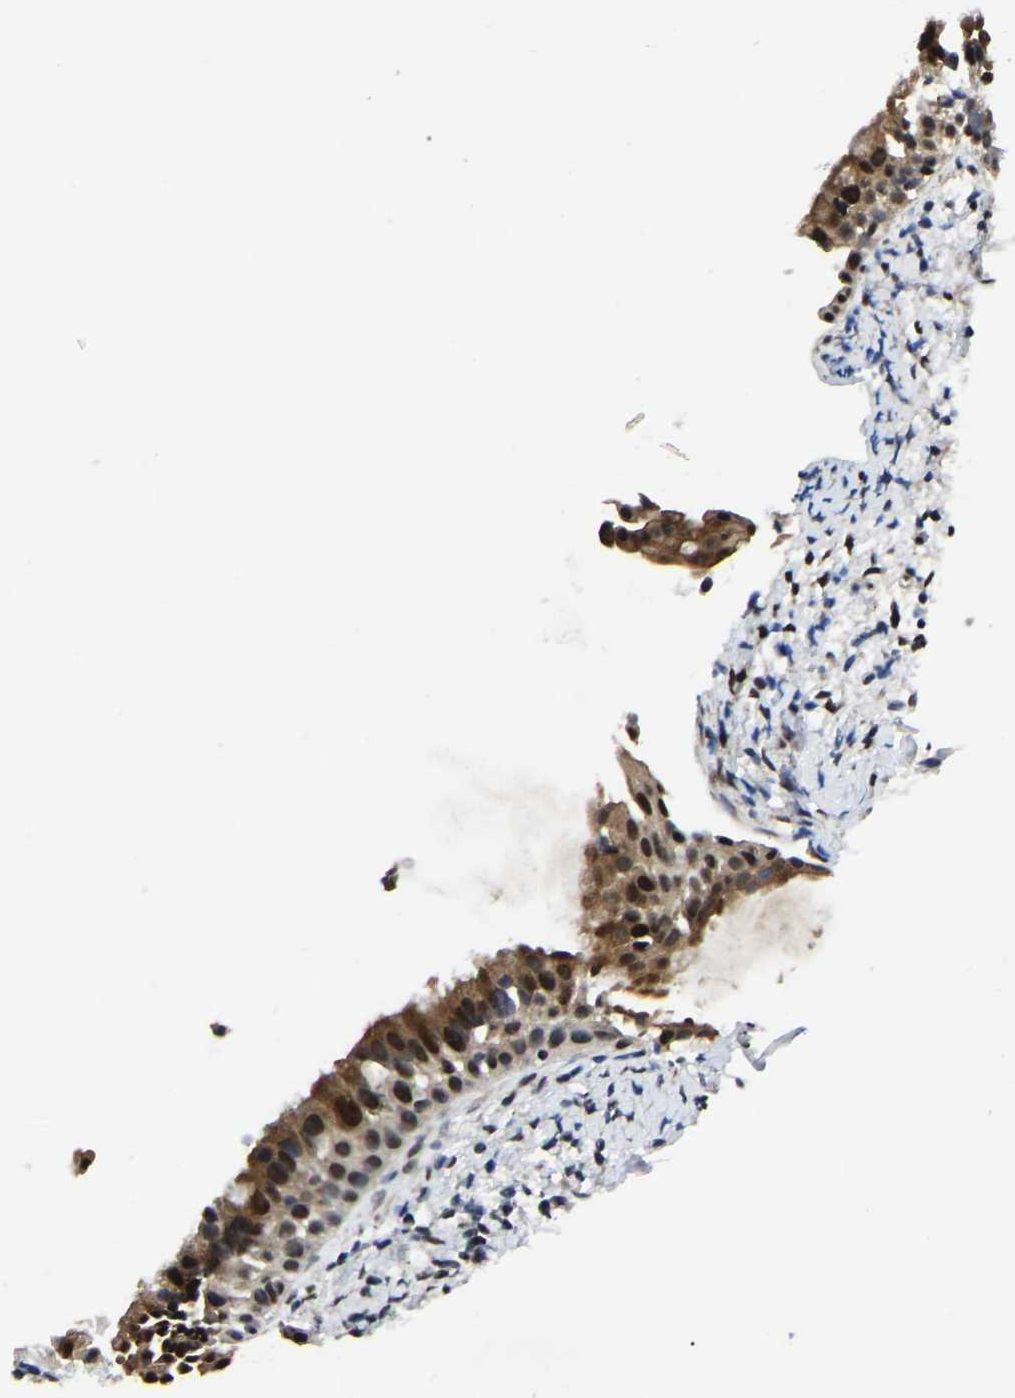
{"staining": {"intensity": "strong", "quantity": ">75%", "location": "cytoplasmic/membranous,nuclear"}, "tissue": "nasopharynx", "cell_type": "Respiratory epithelial cells", "image_type": "normal", "snomed": [{"axis": "morphology", "description": "Normal tissue, NOS"}, {"axis": "topography", "description": "Nasopharynx"}], "caption": "Approximately >75% of respiratory epithelial cells in normal nasopharynx reveal strong cytoplasmic/membranous,nuclear protein staining as visualized by brown immunohistochemical staining.", "gene": "TRIM35", "patient": {"sex": "male", "age": 22}}